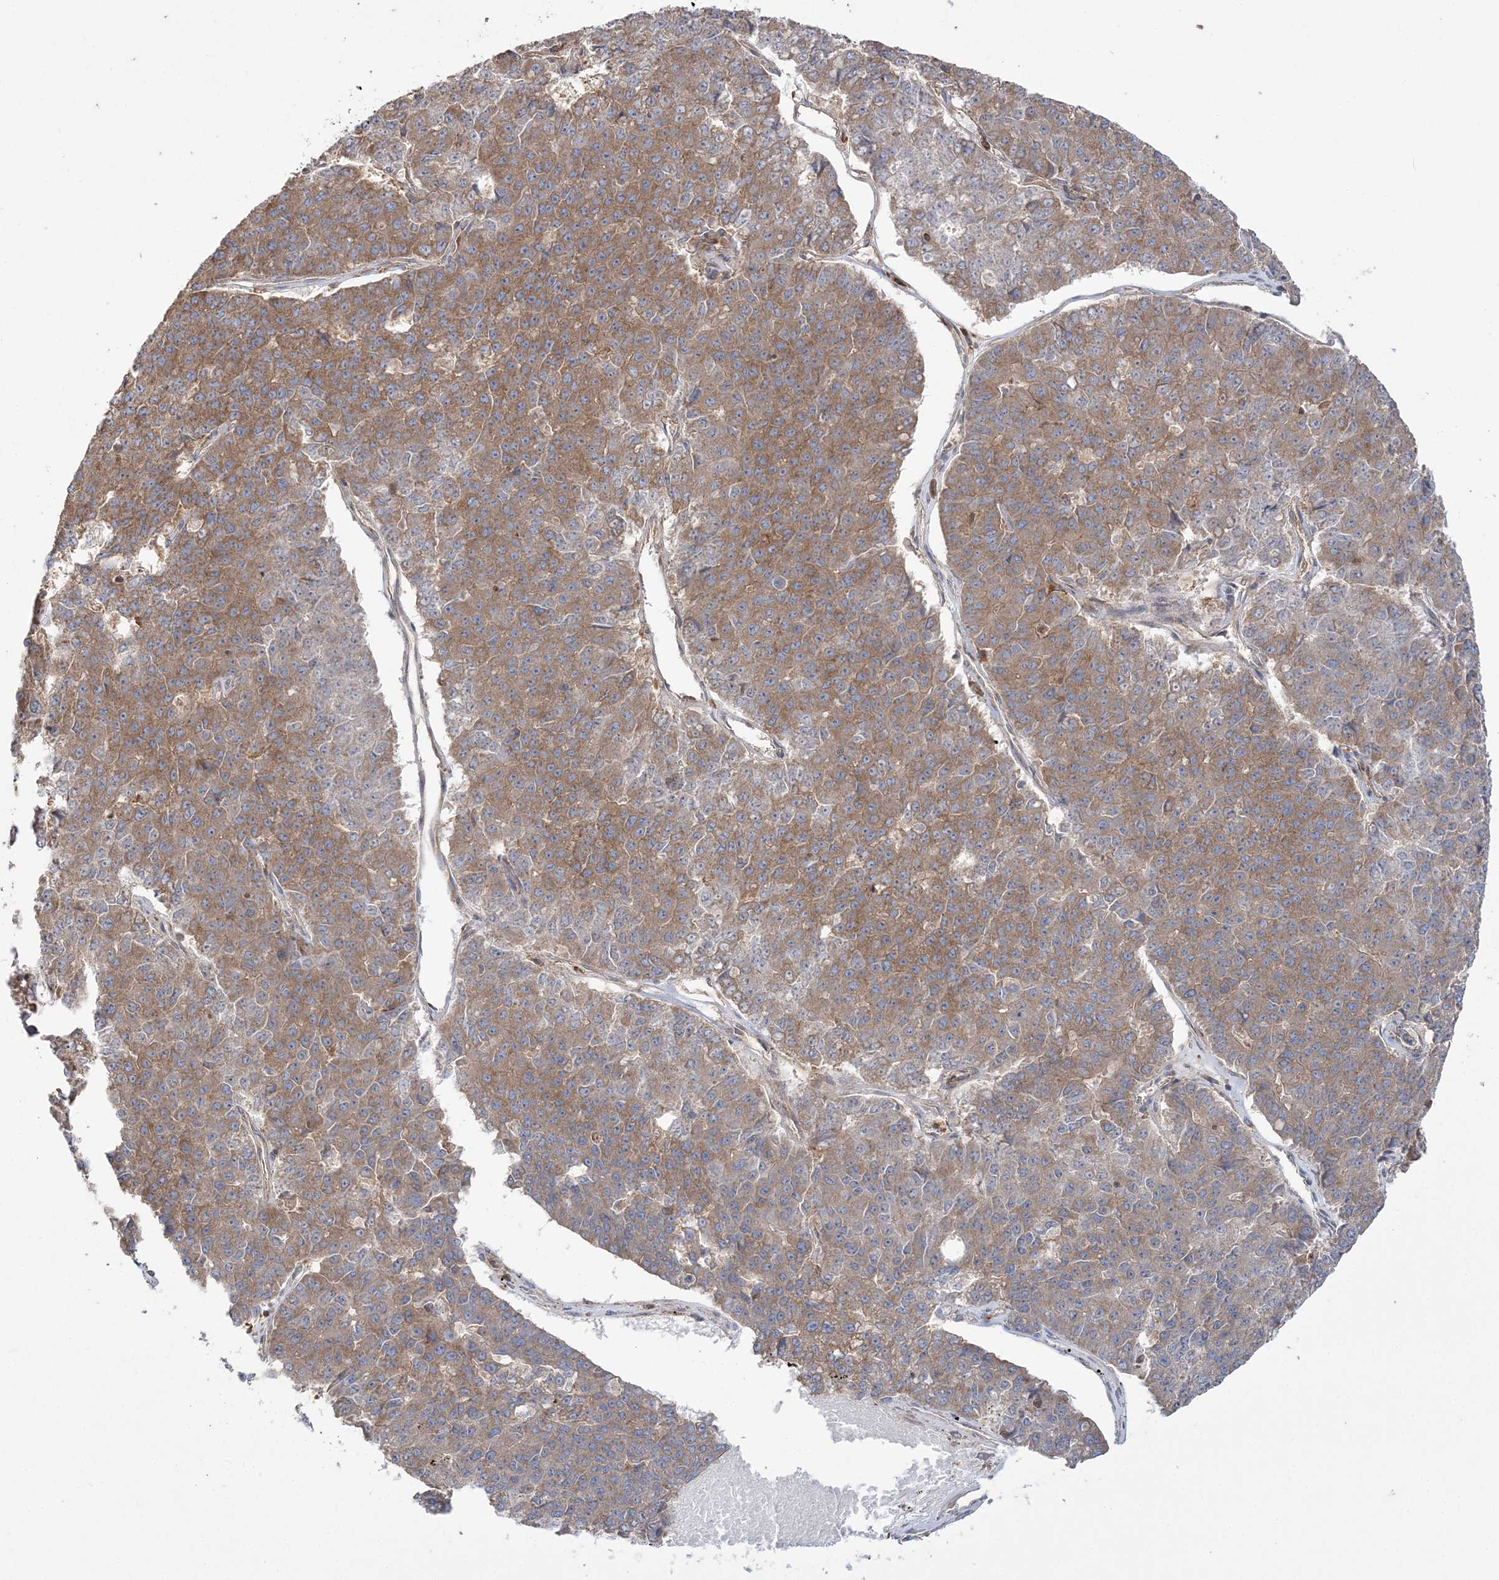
{"staining": {"intensity": "moderate", "quantity": ">75%", "location": "cytoplasmic/membranous"}, "tissue": "pancreatic cancer", "cell_type": "Tumor cells", "image_type": "cancer", "snomed": [{"axis": "morphology", "description": "Adenocarcinoma, NOS"}, {"axis": "topography", "description": "Pancreas"}], "caption": "DAB (3,3'-diaminobenzidine) immunohistochemical staining of adenocarcinoma (pancreatic) shows moderate cytoplasmic/membranous protein staining in about >75% of tumor cells.", "gene": "TBC1D5", "patient": {"sex": "male", "age": 50}}